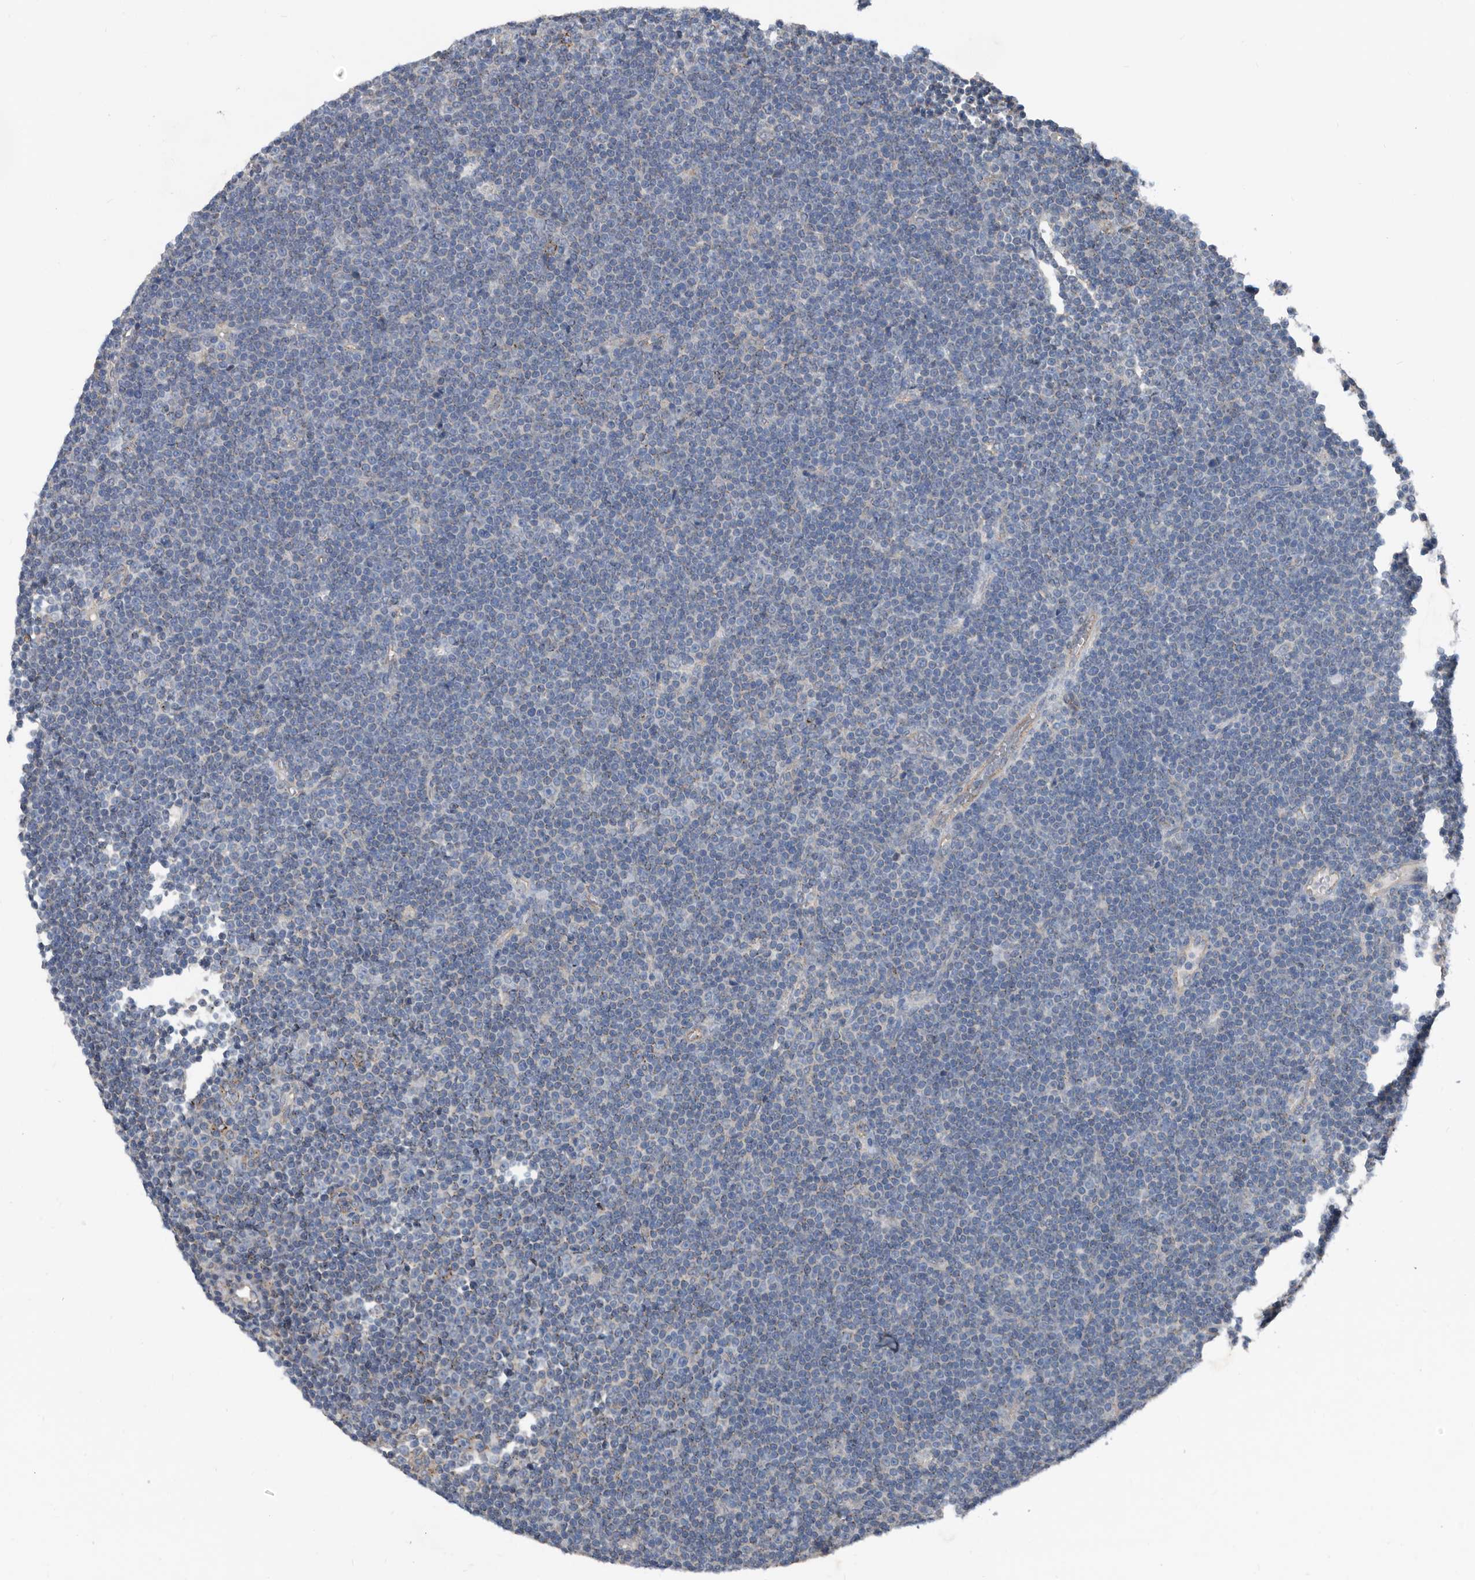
{"staining": {"intensity": "negative", "quantity": "none", "location": "none"}, "tissue": "lymphoma", "cell_type": "Tumor cells", "image_type": "cancer", "snomed": [{"axis": "morphology", "description": "Malignant lymphoma, non-Hodgkin's type, Low grade"}, {"axis": "topography", "description": "Lymph node"}], "caption": "Lymphoma was stained to show a protein in brown. There is no significant staining in tumor cells.", "gene": "AFAP1", "patient": {"sex": "female", "age": 67}}